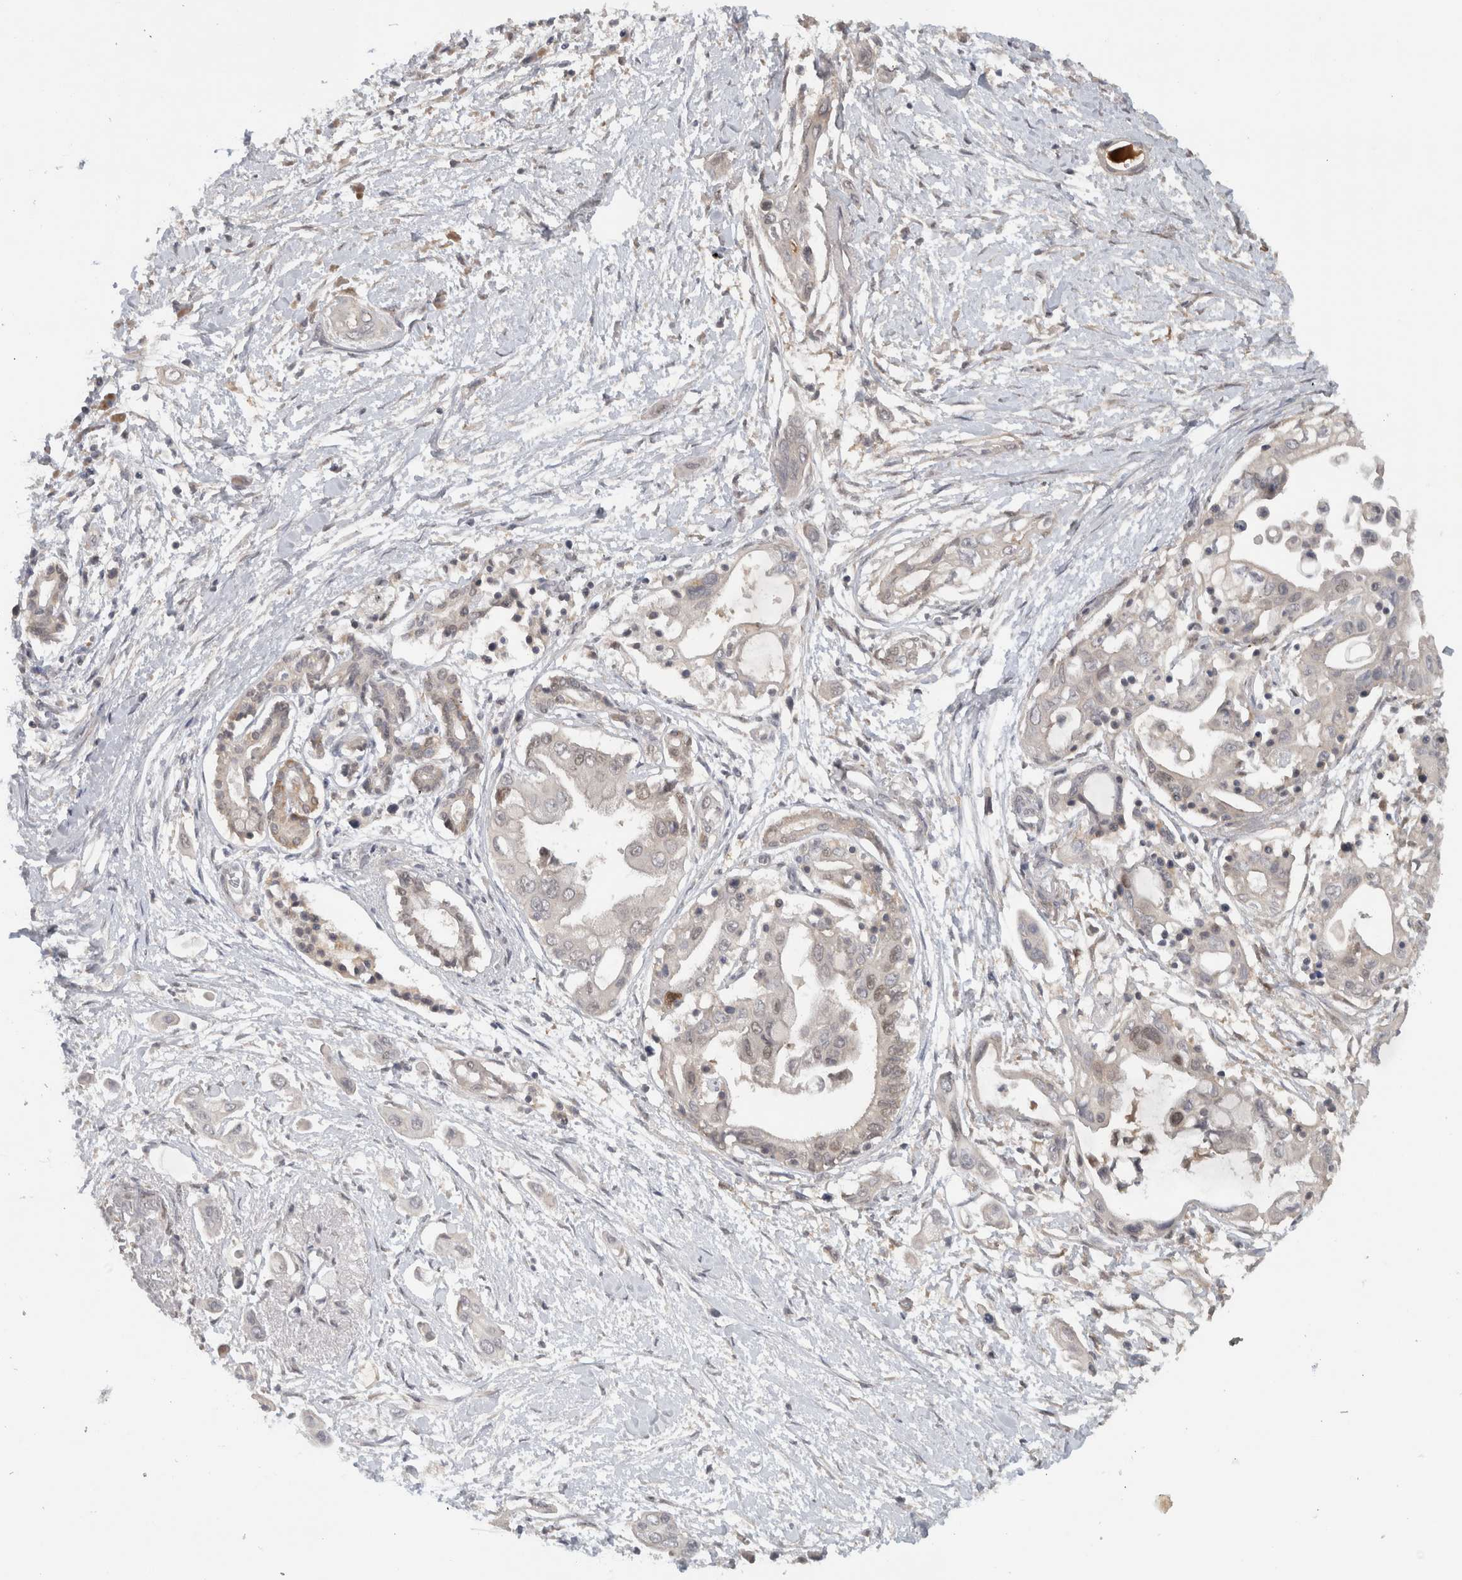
{"staining": {"intensity": "weak", "quantity": "<25%", "location": "nuclear"}, "tissue": "pancreatic cancer", "cell_type": "Tumor cells", "image_type": "cancer", "snomed": [{"axis": "morphology", "description": "Adenocarcinoma, NOS"}, {"axis": "topography", "description": "Pancreas"}], "caption": "Human pancreatic adenocarcinoma stained for a protein using immunohistochemistry reveals no expression in tumor cells.", "gene": "DYRK2", "patient": {"sex": "male", "age": 59}}